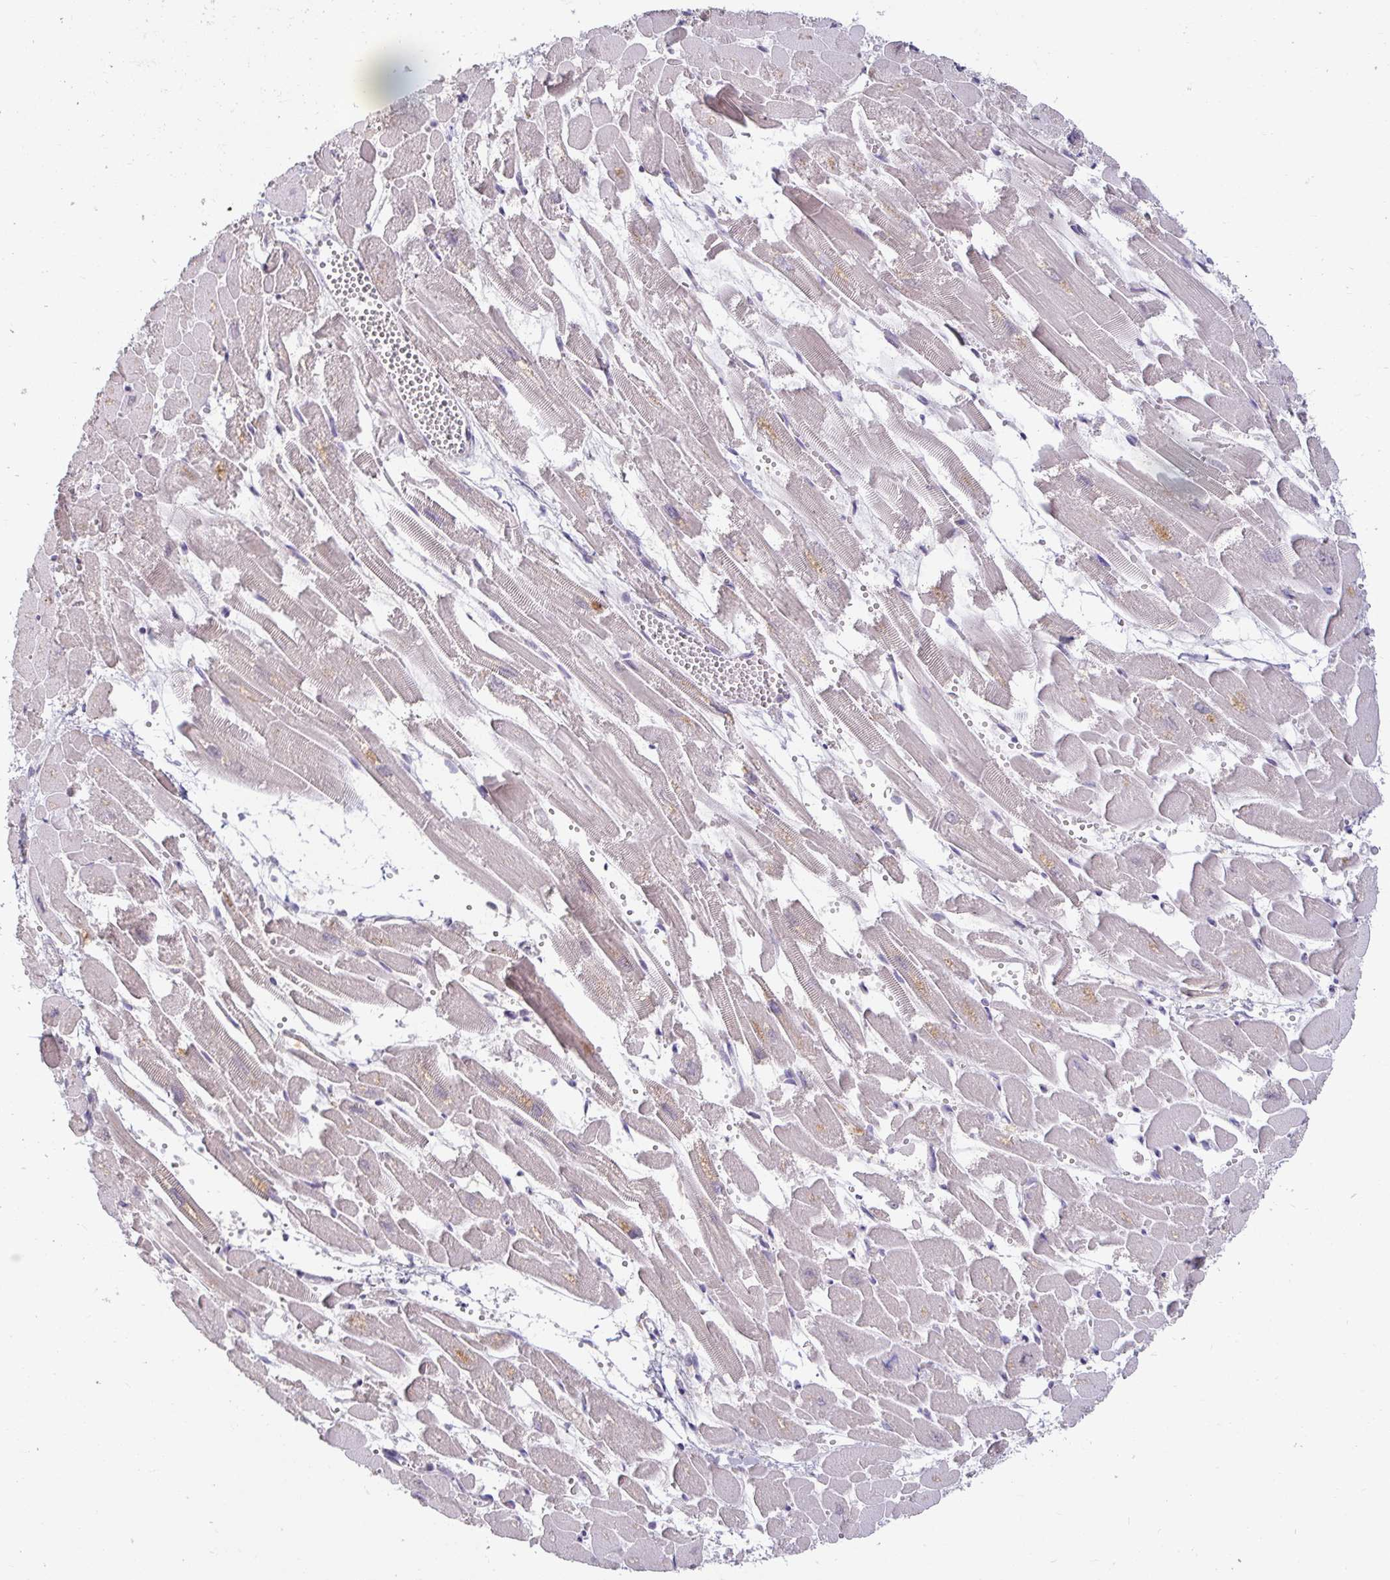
{"staining": {"intensity": "weak", "quantity": "<25%", "location": "cytoplasmic/membranous"}, "tissue": "heart muscle", "cell_type": "Cardiomyocytes", "image_type": "normal", "snomed": [{"axis": "morphology", "description": "Normal tissue, NOS"}, {"axis": "topography", "description": "Heart"}], "caption": "Heart muscle stained for a protein using immunohistochemistry (IHC) demonstrates no expression cardiomyocytes.", "gene": "DDN", "patient": {"sex": "female", "age": 52}}